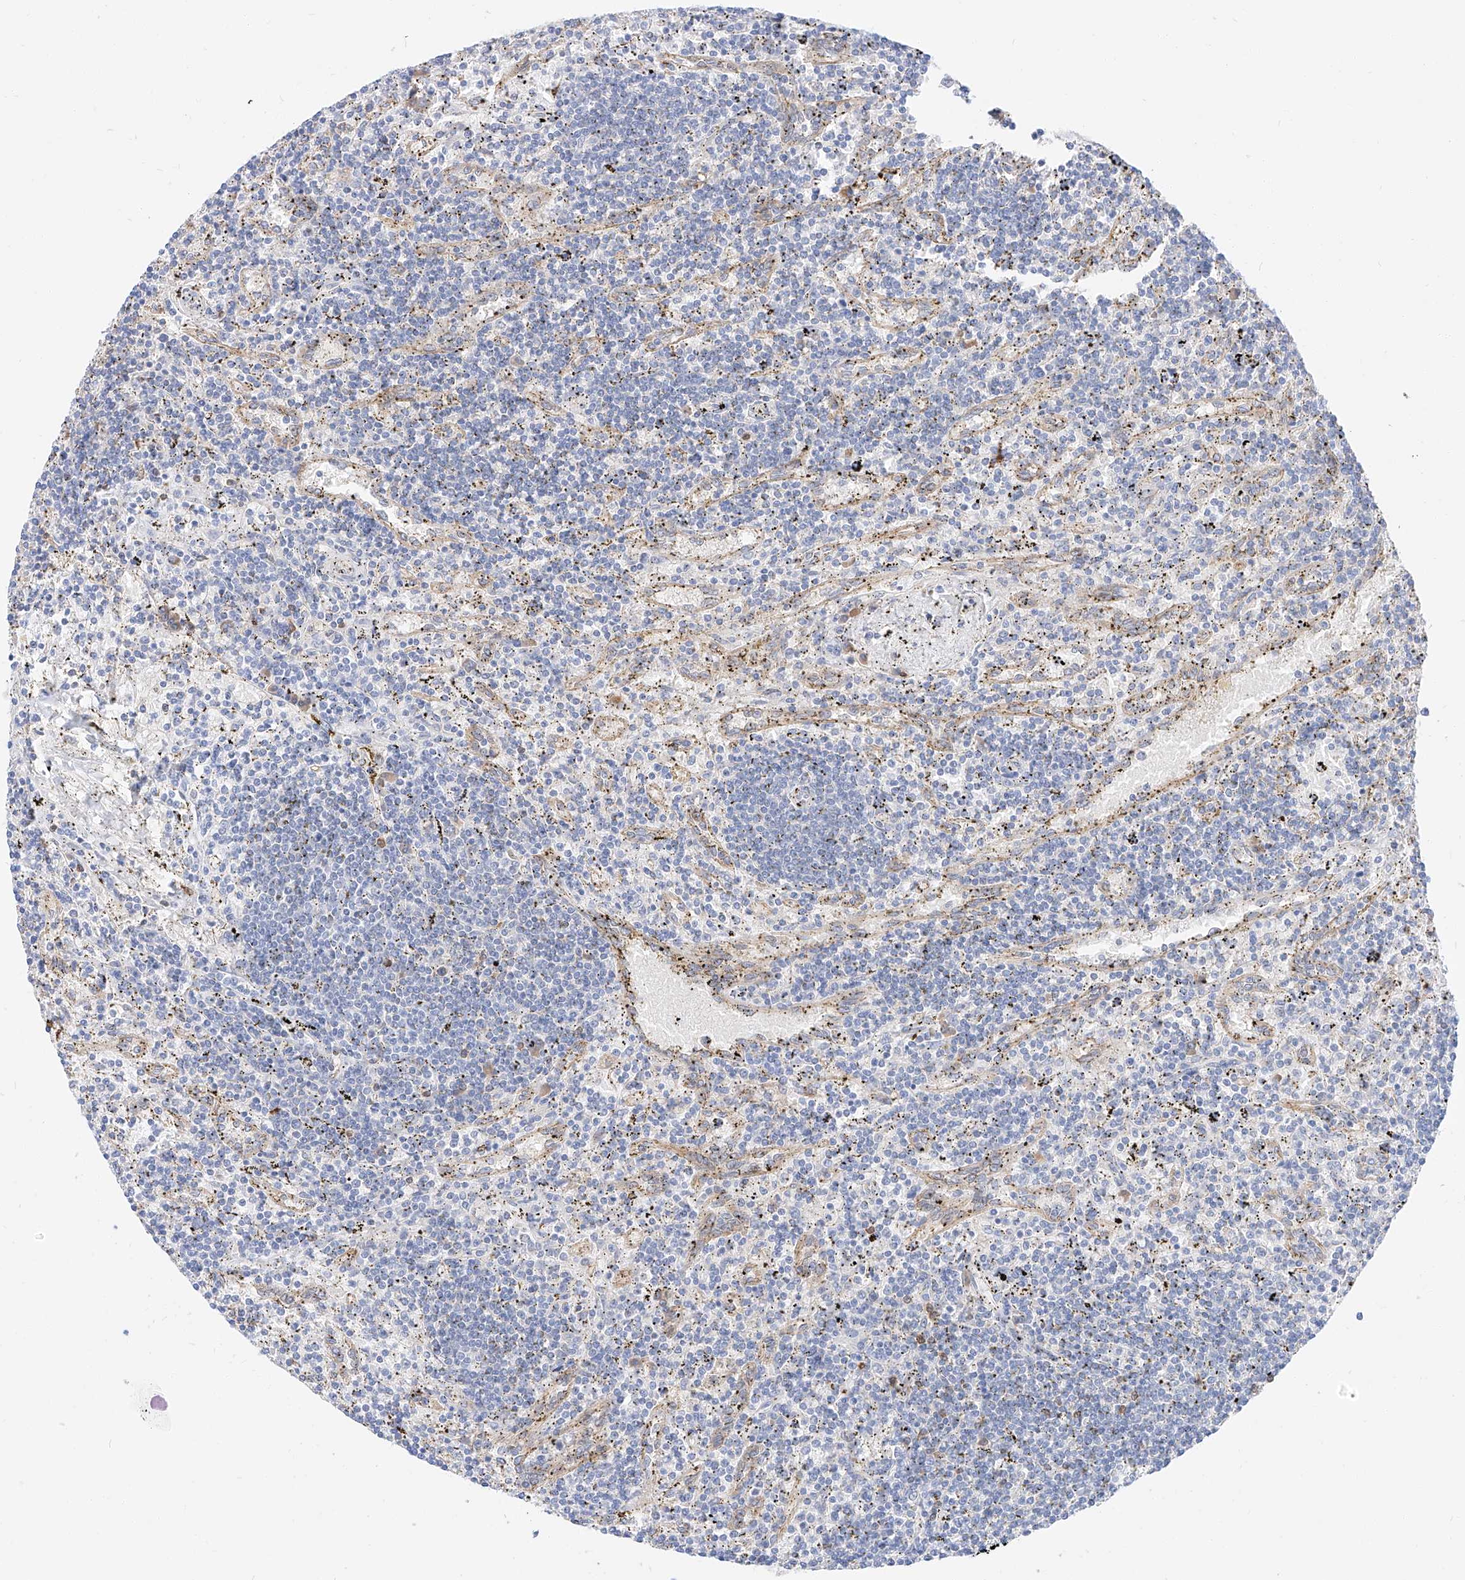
{"staining": {"intensity": "negative", "quantity": "none", "location": "none"}, "tissue": "lymphoma", "cell_type": "Tumor cells", "image_type": "cancer", "snomed": [{"axis": "morphology", "description": "Malignant lymphoma, non-Hodgkin's type, Low grade"}, {"axis": "topography", "description": "Spleen"}], "caption": "Immunohistochemical staining of lymphoma shows no significant staining in tumor cells. (Stains: DAB (3,3'-diaminobenzidine) immunohistochemistry (IHC) with hematoxylin counter stain, Microscopy: brightfield microscopy at high magnification).", "gene": "MAP7", "patient": {"sex": "male", "age": 76}}